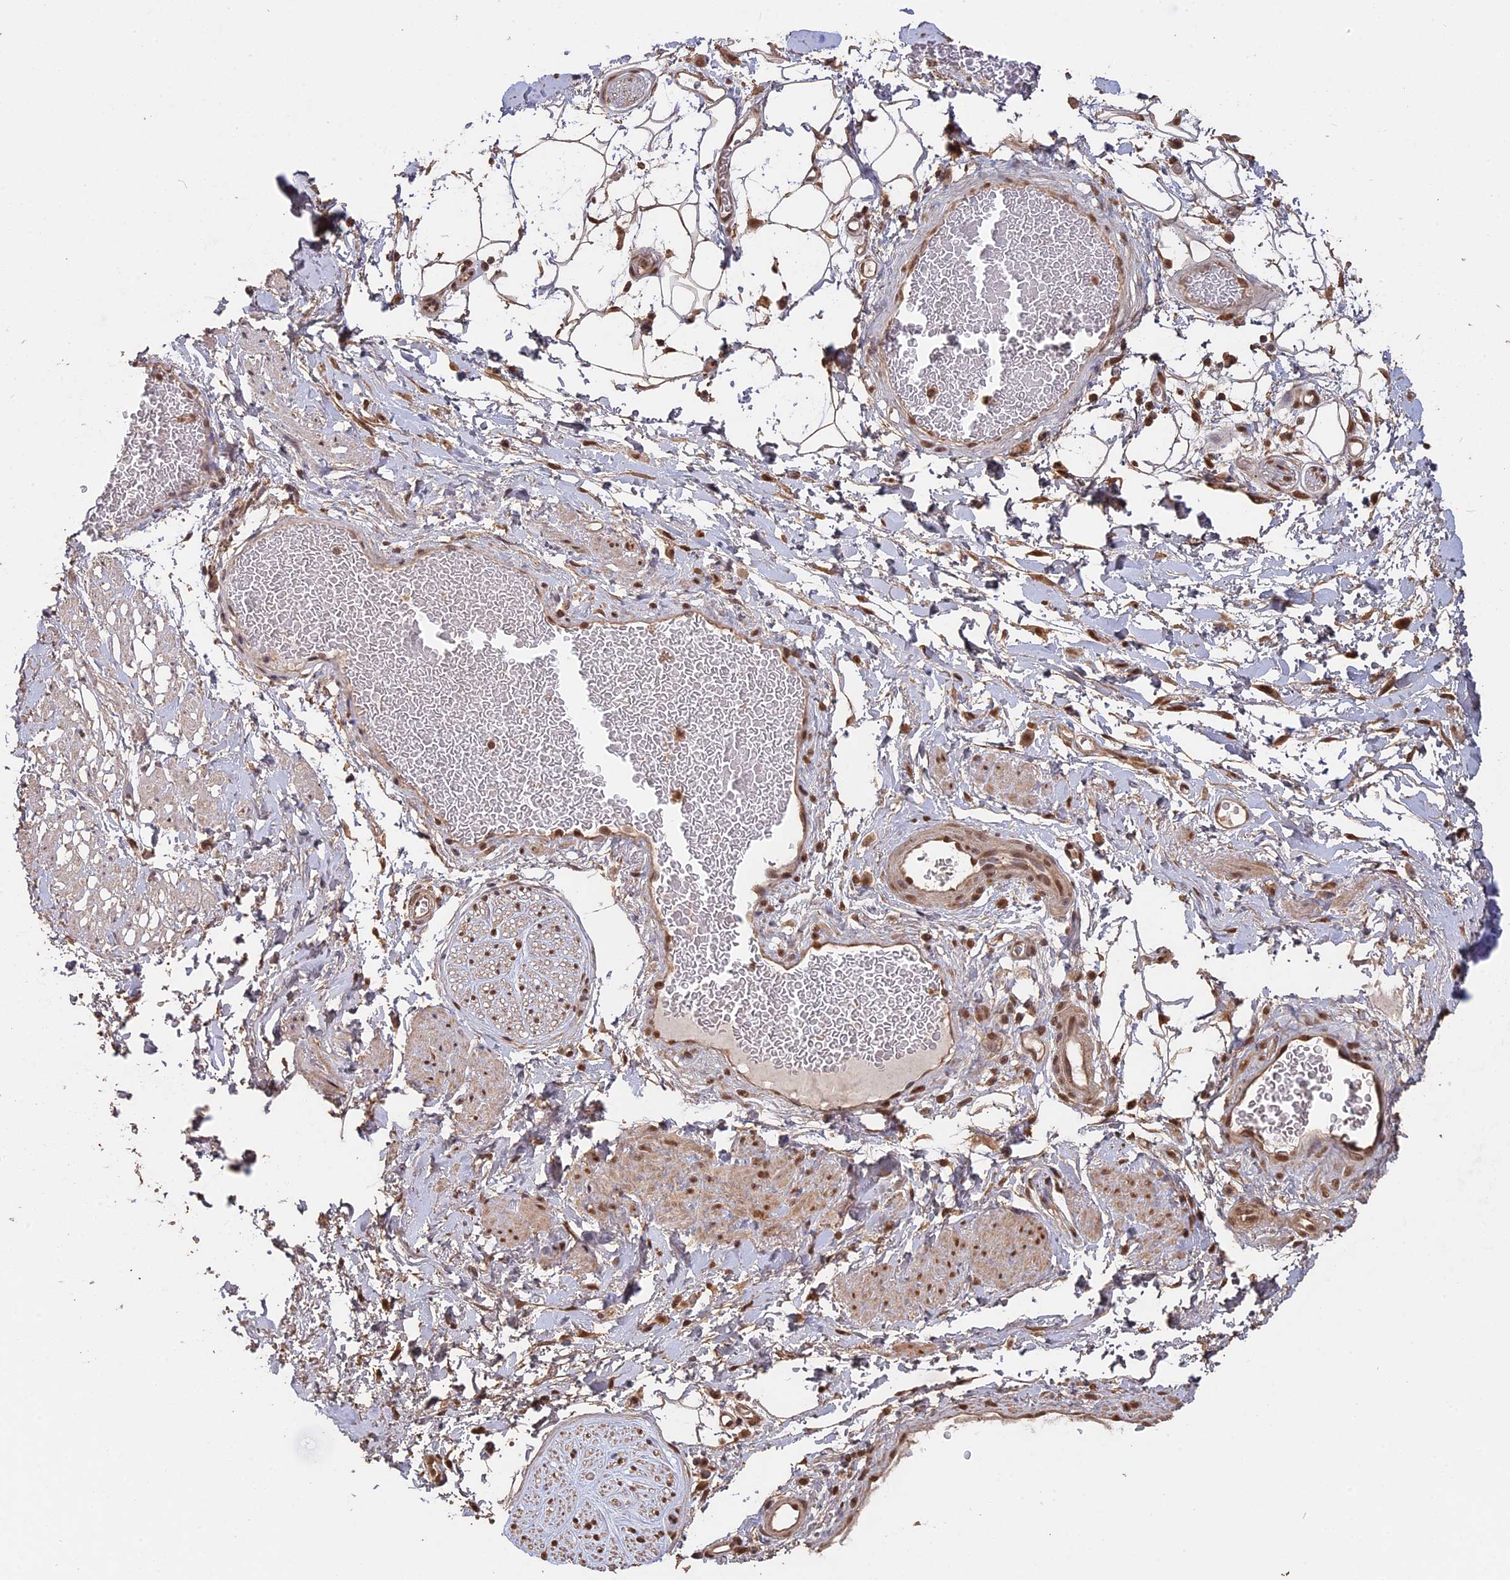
{"staining": {"intensity": "strong", "quantity": ">75%", "location": "cytoplasmic/membranous,nuclear"}, "tissue": "adipose tissue", "cell_type": "Adipocytes", "image_type": "normal", "snomed": [{"axis": "morphology", "description": "Normal tissue, NOS"}, {"axis": "morphology", "description": "Adenocarcinoma, NOS"}, {"axis": "topography", "description": "Rectum"}, {"axis": "topography", "description": "Vagina"}, {"axis": "topography", "description": "Peripheral nerve tissue"}], "caption": "Protein staining of benign adipose tissue demonstrates strong cytoplasmic/membranous,nuclear expression in approximately >75% of adipocytes.", "gene": "PSMC6", "patient": {"sex": "female", "age": 71}}